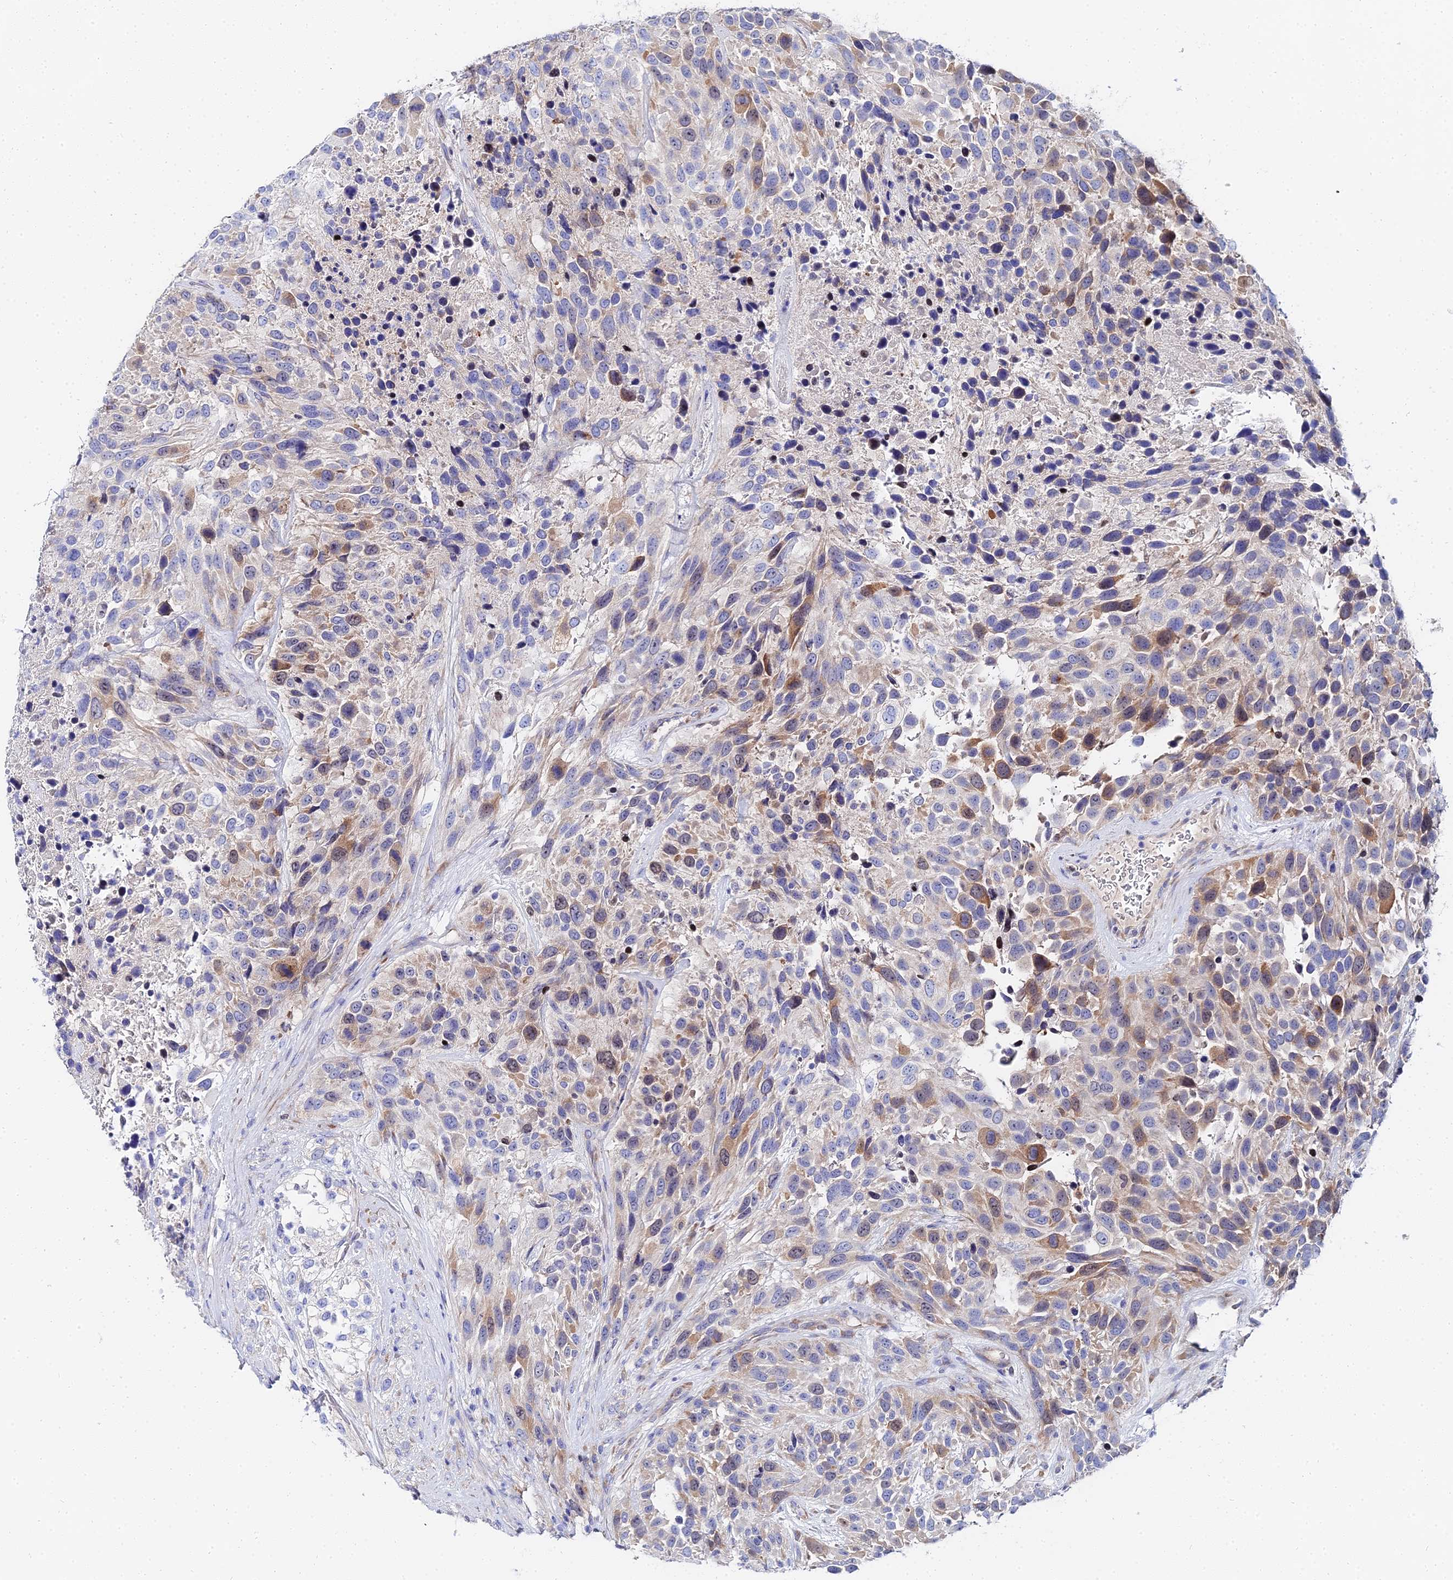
{"staining": {"intensity": "moderate", "quantity": "<25%", "location": "cytoplasmic/membranous"}, "tissue": "urothelial cancer", "cell_type": "Tumor cells", "image_type": "cancer", "snomed": [{"axis": "morphology", "description": "Urothelial carcinoma, High grade"}, {"axis": "topography", "description": "Urinary bladder"}], "caption": "Urothelial cancer tissue reveals moderate cytoplasmic/membranous expression in about <25% of tumor cells", "gene": "PTTG1", "patient": {"sex": "female", "age": 70}}